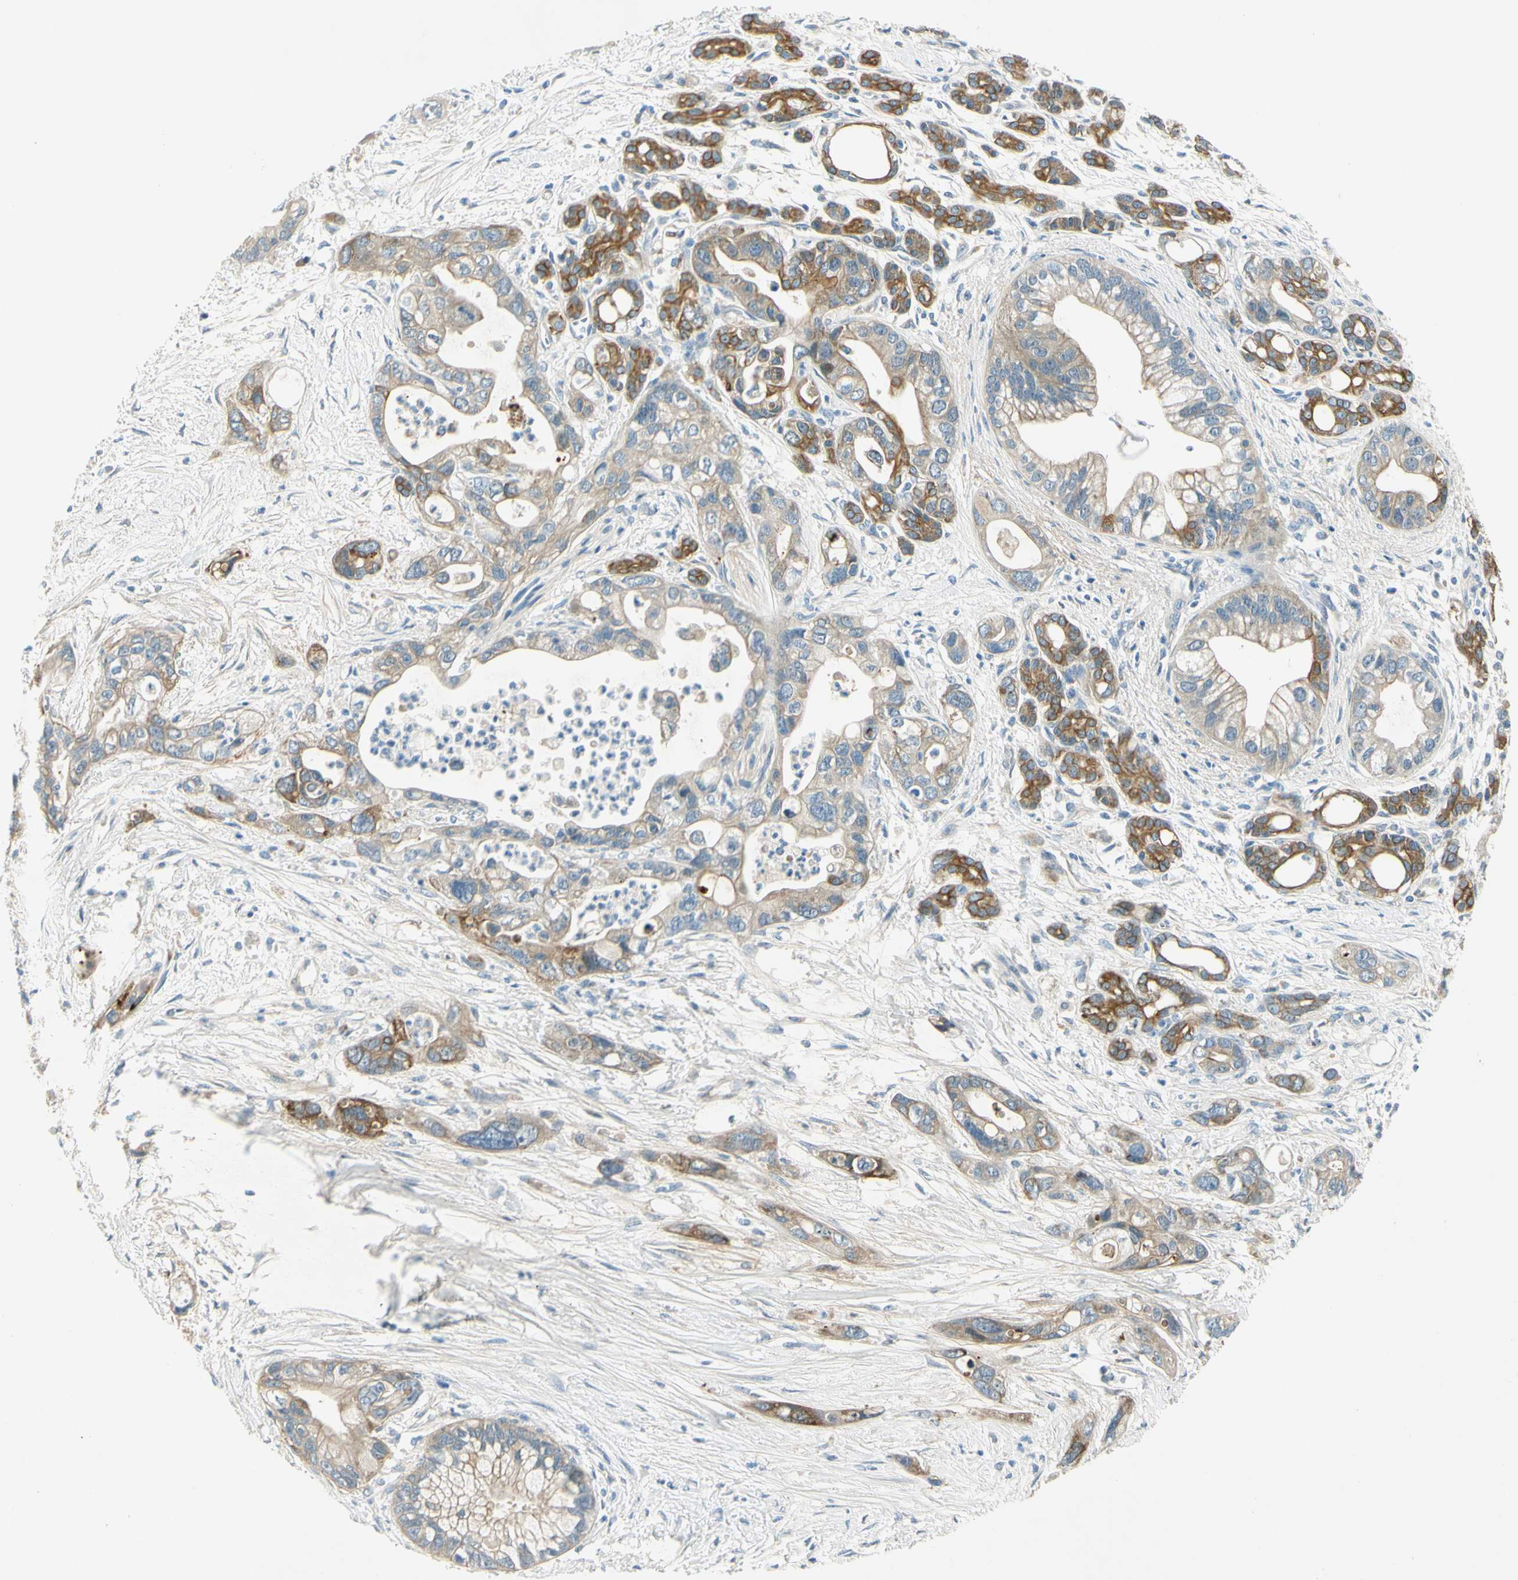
{"staining": {"intensity": "moderate", "quantity": "<25%", "location": "cytoplasmic/membranous"}, "tissue": "pancreatic cancer", "cell_type": "Tumor cells", "image_type": "cancer", "snomed": [{"axis": "morphology", "description": "Adenocarcinoma, NOS"}, {"axis": "topography", "description": "Pancreas"}], "caption": "Human adenocarcinoma (pancreatic) stained with a protein marker exhibits moderate staining in tumor cells.", "gene": "LAMA3", "patient": {"sex": "male", "age": 70}}